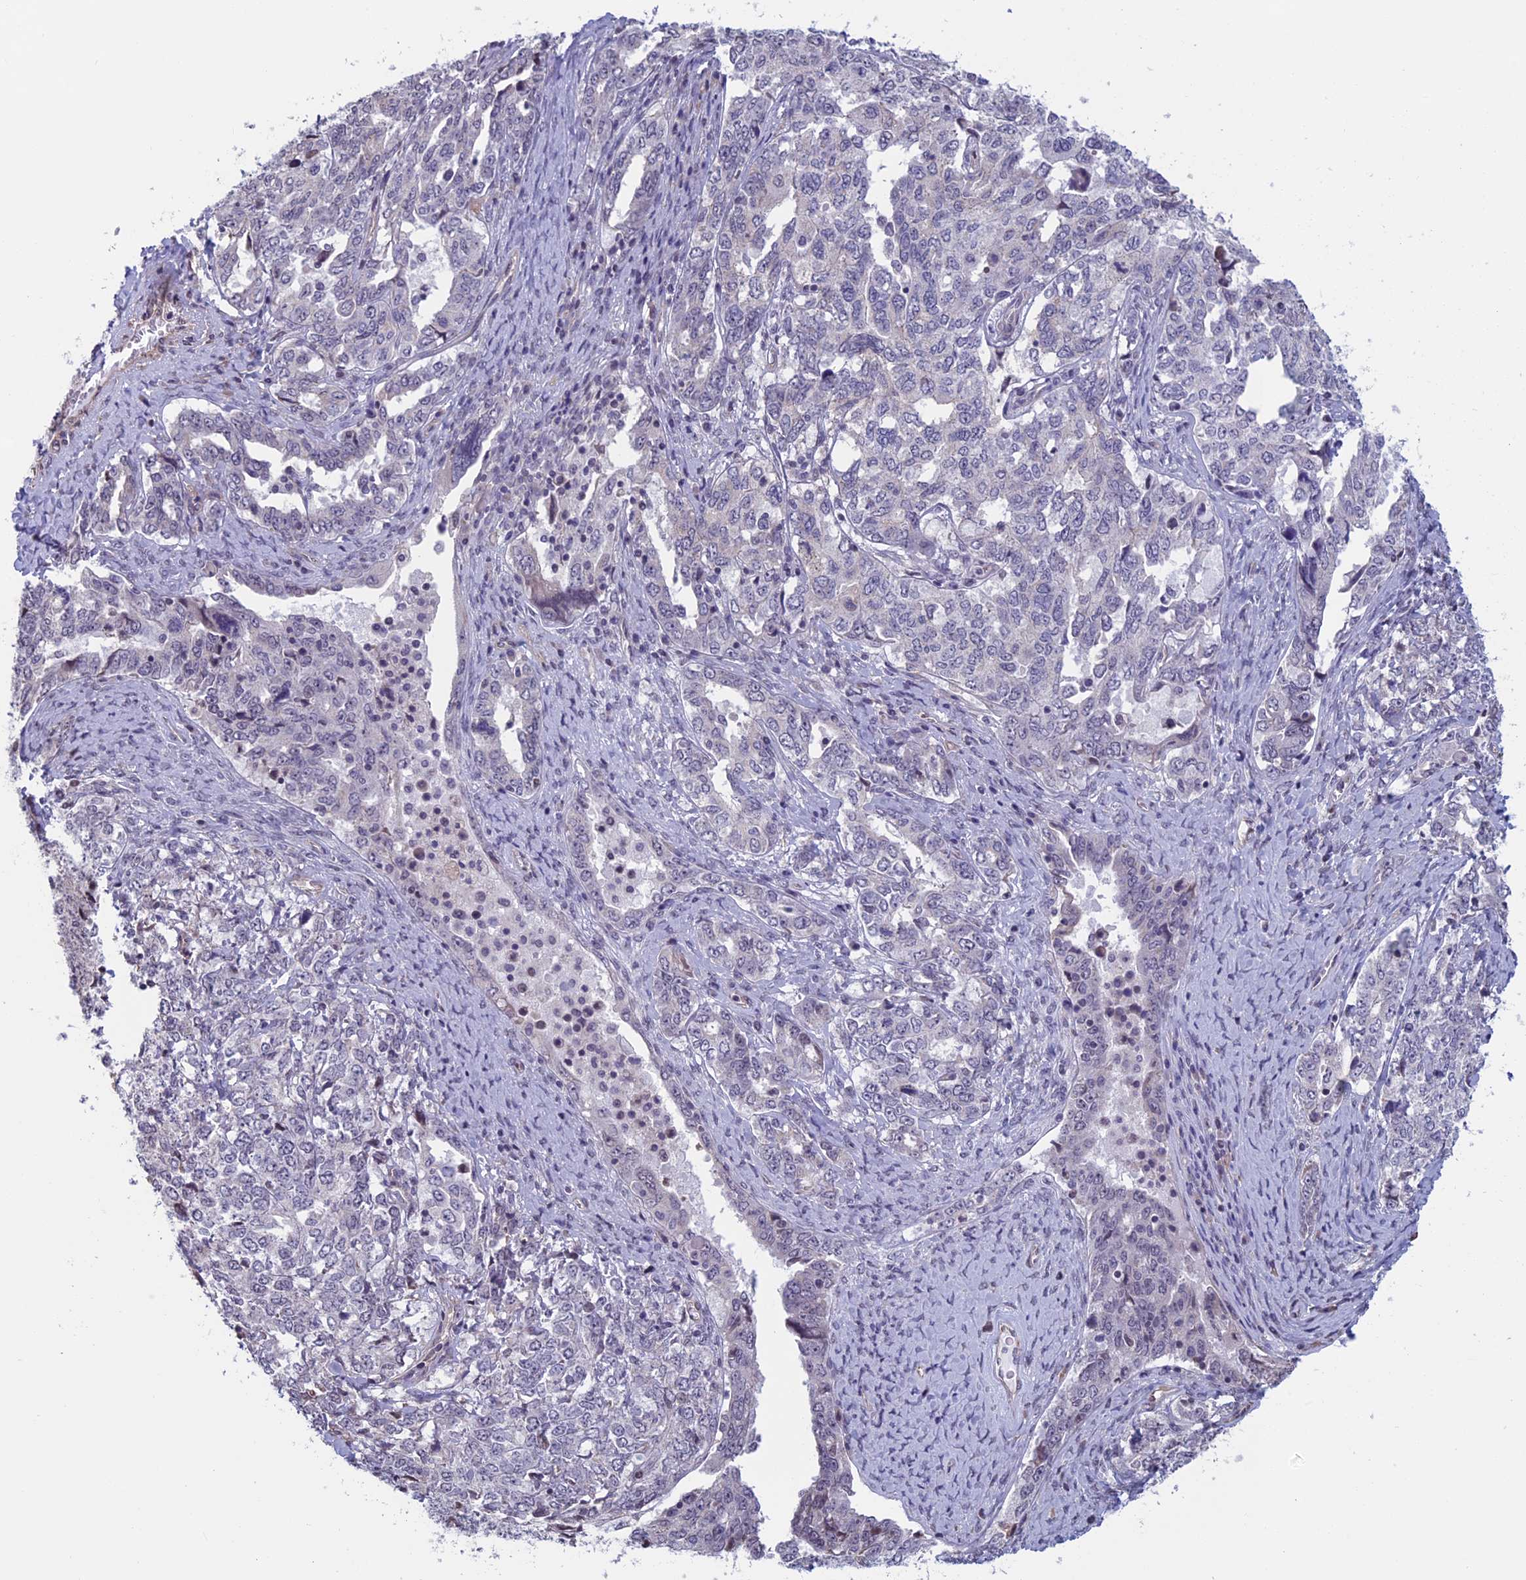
{"staining": {"intensity": "negative", "quantity": "none", "location": "none"}, "tissue": "ovarian cancer", "cell_type": "Tumor cells", "image_type": "cancer", "snomed": [{"axis": "morphology", "description": "Carcinoma, endometroid"}, {"axis": "topography", "description": "Ovary"}], "caption": "Immunohistochemistry (IHC) photomicrograph of human ovarian cancer (endometroid carcinoma) stained for a protein (brown), which demonstrates no staining in tumor cells.", "gene": "SLC1A6", "patient": {"sex": "female", "age": 62}}